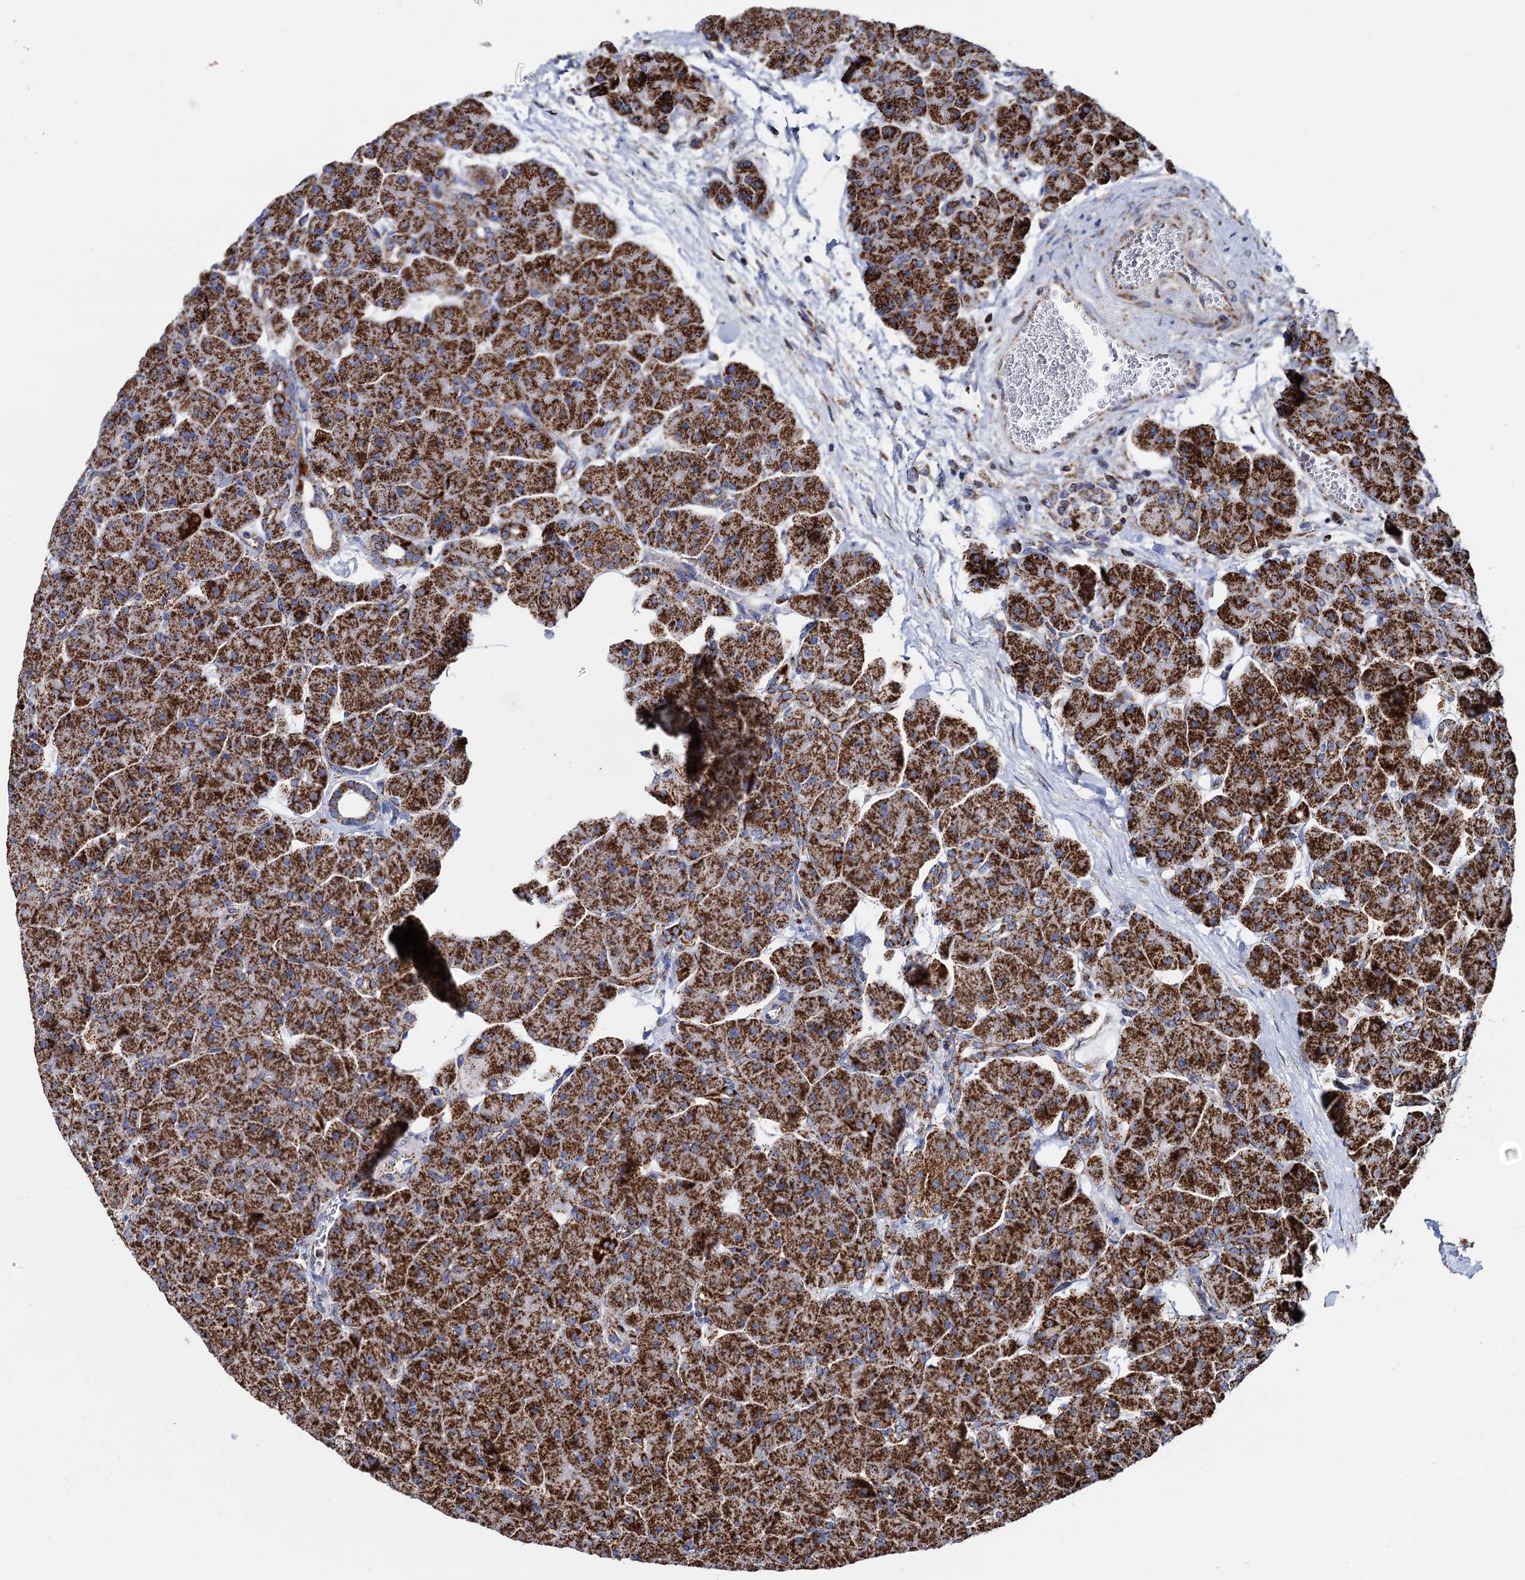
{"staining": {"intensity": "strong", "quantity": ">75%", "location": "cytoplasmic/membranous"}, "tissue": "pancreas", "cell_type": "Exocrine glandular cells", "image_type": "normal", "snomed": [{"axis": "morphology", "description": "Normal tissue, NOS"}, {"axis": "topography", "description": "Pancreas"}], "caption": "Approximately >75% of exocrine glandular cells in normal human pancreas display strong cytoplasmic/membranous protein expression as visualized by brown immunohistochemical staining.", "gene": "TIMM10", "patient": {"sex": "male", "age": 66}}